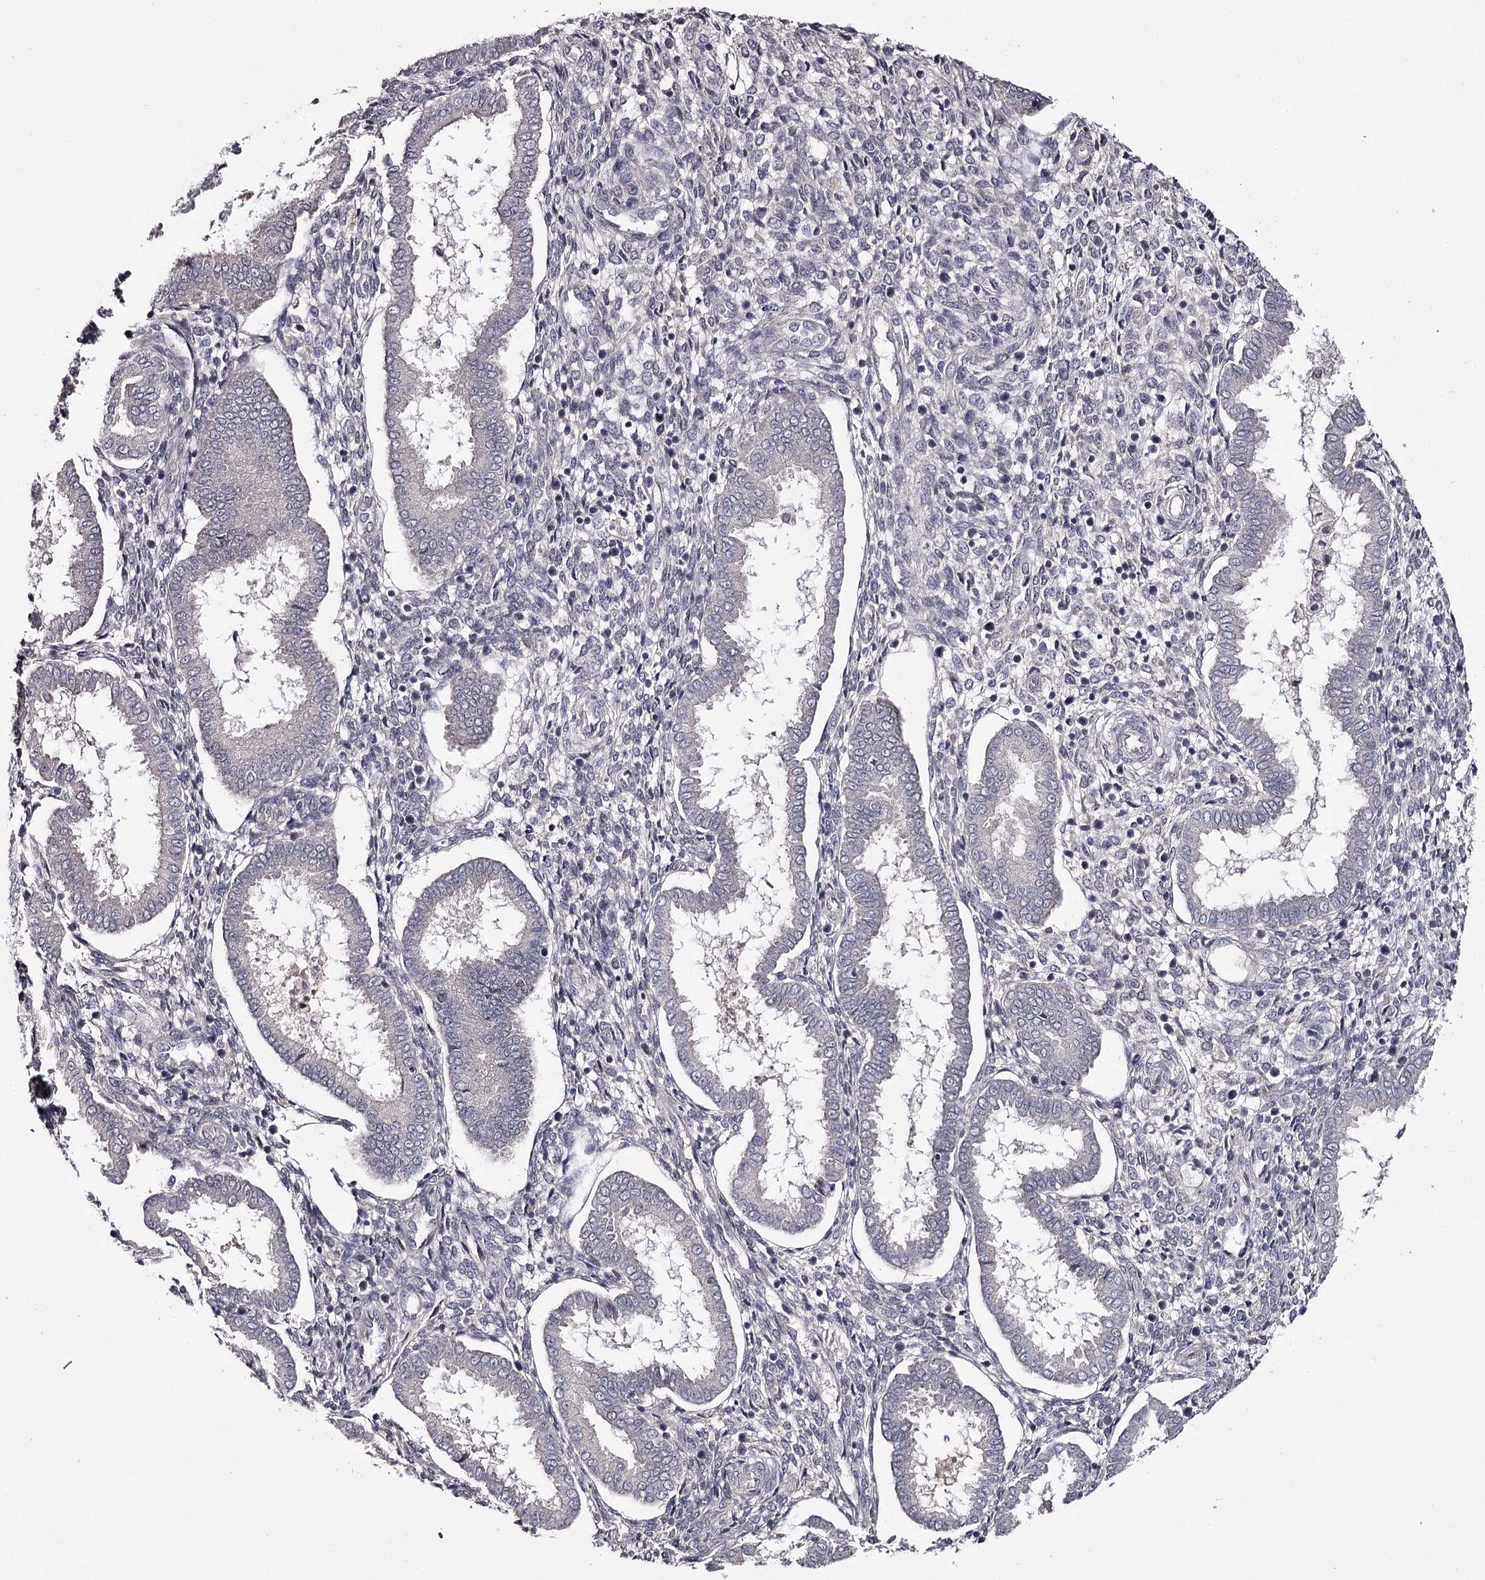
{"staining": {"intensity": "negative", "quantity": "none", "location": "none"}, "tissue": "endometrium", "cell_type": "Cells in endometrial stroma", "image_type": "normal", "snomed": [{"axis": "morphology", "description": "Normal tissue, NOS"}, {"axis": "topography", "description": "Endometrium"}], "caption": "An immunohistochemistry photomicrograph of benign endometrium is shown. There is no staining in cells in endometrial stroma of endometrium.", "gene": "PRM2", "patient": {"sex": "female", "age": 24}}